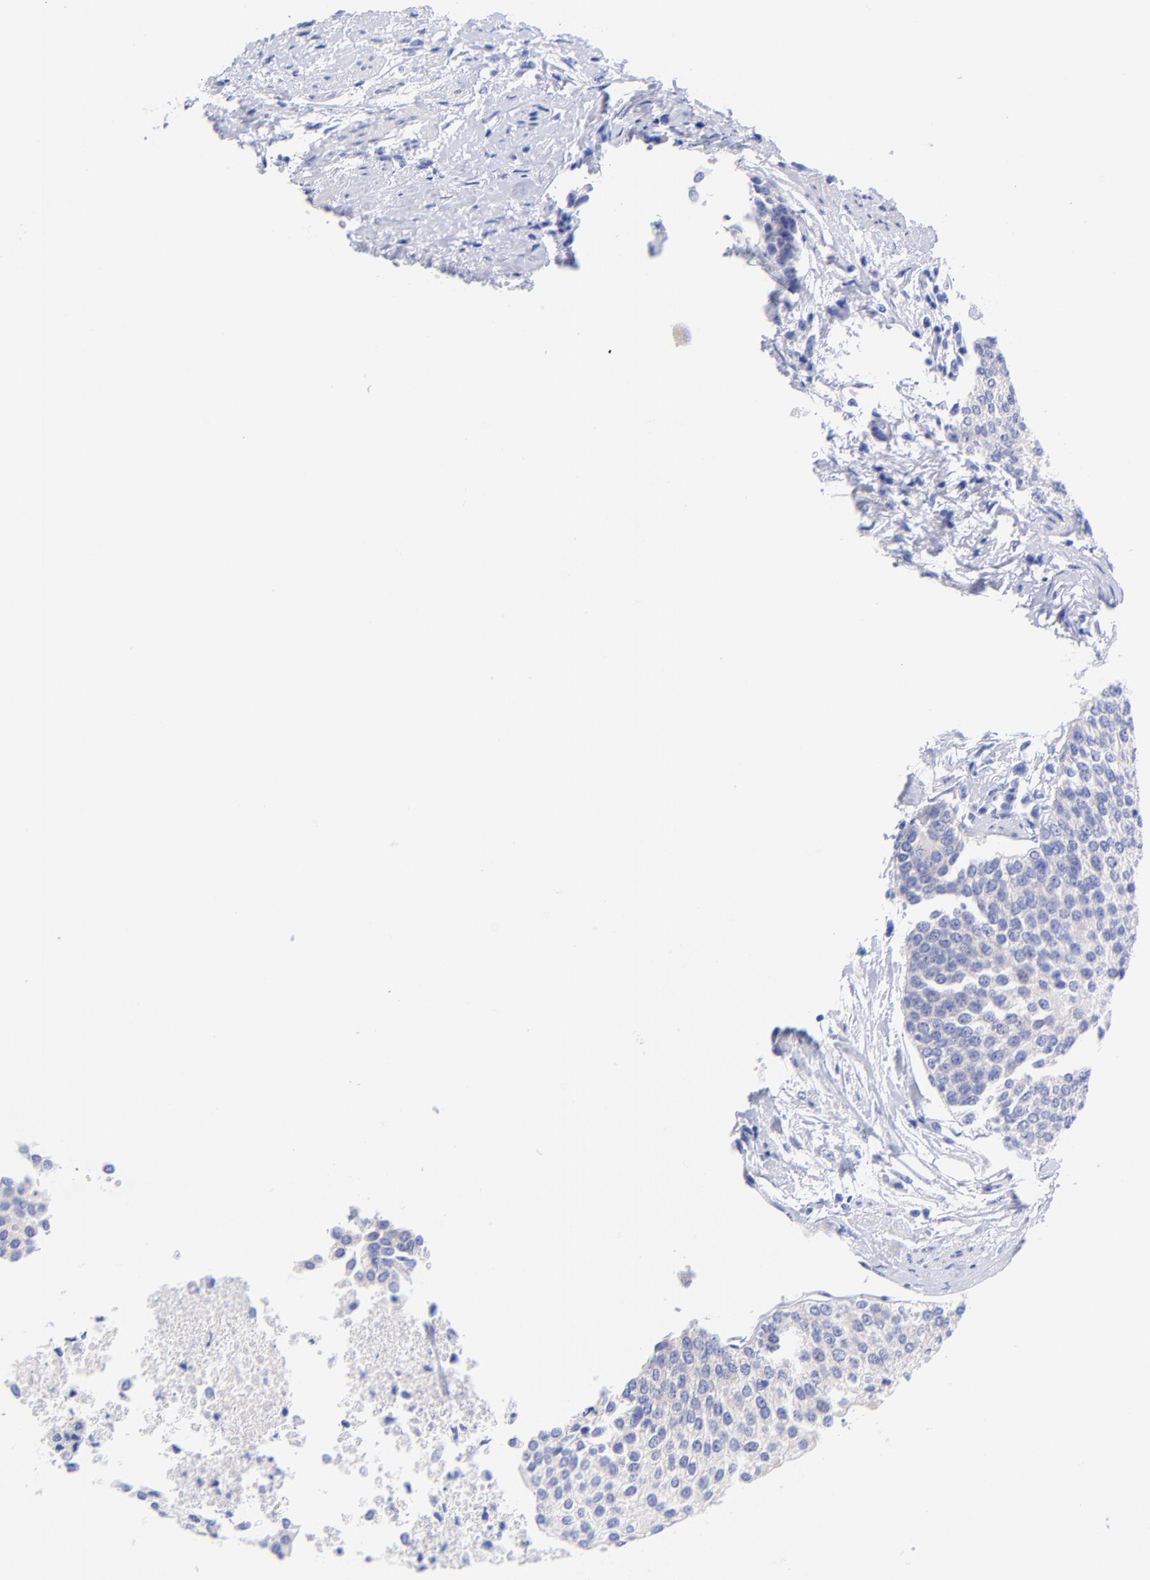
{"staining": {"intensity": "negative", "quantity": "none", "location": "none"}, "tissue": "urothelial cancer", "cell_type": "Tumor cells", "image_type": "cancer", "snomed": [{"axis": "morphology", "description": "Urothelial carcinoma, Low grade"}, {"axis": "topography", "description": "Urinary bladder"}], "caption": "Micrograph shows no protein positivity in tumor cells of urothelial cancer tissue. (Stains: DAB IHC with hematoxylin counter stain, Microscopy: brightfield microscopy at high magnification).", "gene": "GPHN", "patient": {"sex": "female", "age": 73}}